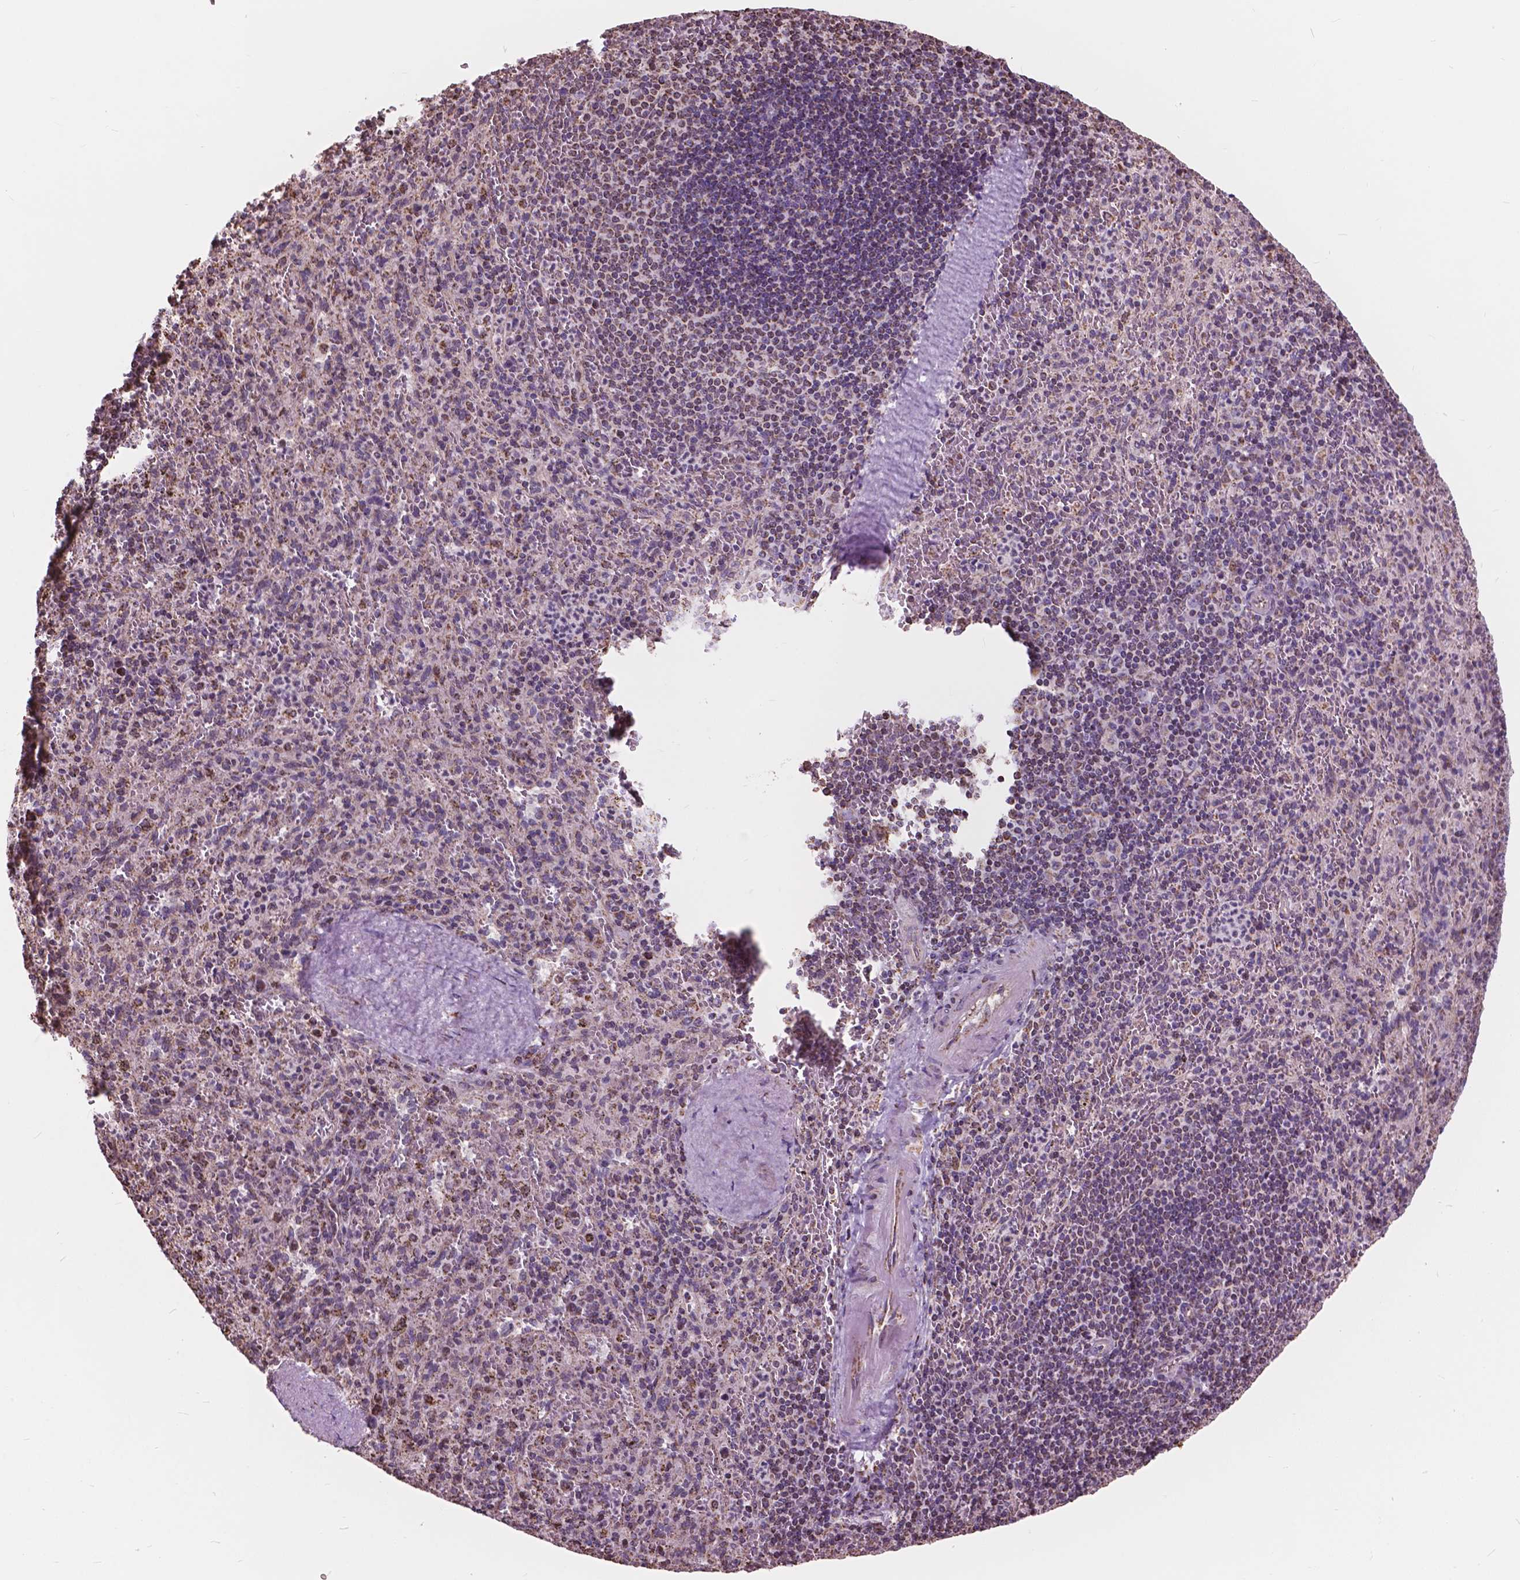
{"staining": {"intensity": "weak", "quantity": "25%-75%", "location": "cytoplasmic/membranous"}, "tissue": "spleen", "cell_type": "Cells in red pulp", "image_type": "normal", "snomed": [{"axis": "morphology", "description": "Normal tissue, NOS"}, {"axis": "topography", "description": "Spleen"}], "caption": "This is an image of immunohistochemistry staining of normal spleen, which shows weak positivity in the cytoplasmic/membranous of cells in red pulp.", "gene": "SCOC", "patient": {"sex": "male", "age": 57}}